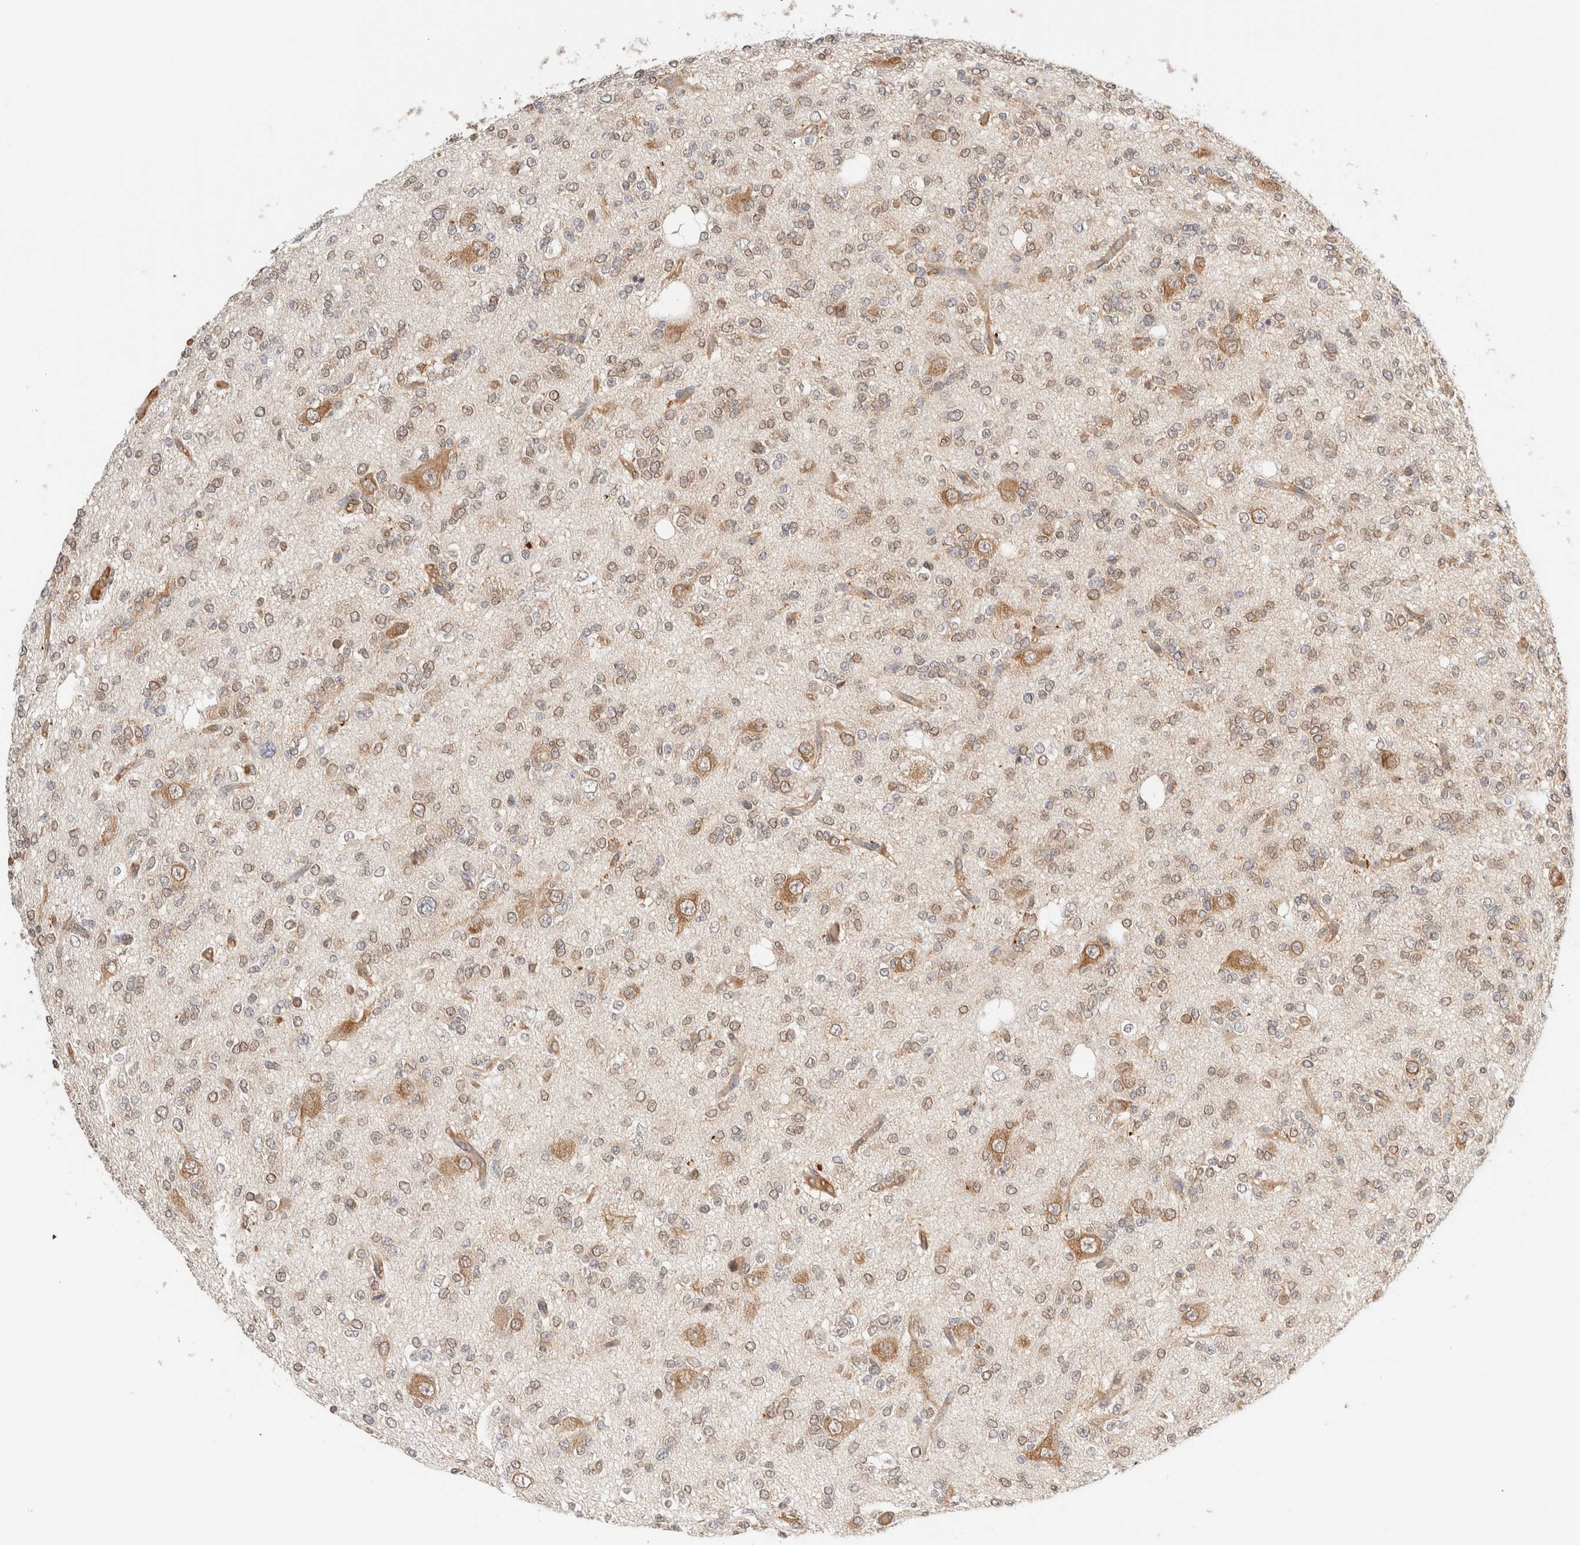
{"staining": {"intensity": "weak", "quantity": "25%-75%", "location": "cytoplasmic/membranous,nuclear"}, "tissue": "glioma", "cell_type": "Tumor cells", "image_type": "cancer", "snomed": [{"axis": "morphology", "description": "Glioma, malignant, Low grade"}, {"axis": "topography", "description": "Brain"}], "caption": "The micrograph demonstrates a brown stain indicating the presence of a protein in the cytoplasmic/membranous and nuclear of tumor cells in malignant glioma (low-grade).", "gene": "SYVN1", "patient": {"sex": "male", "age": 38}}